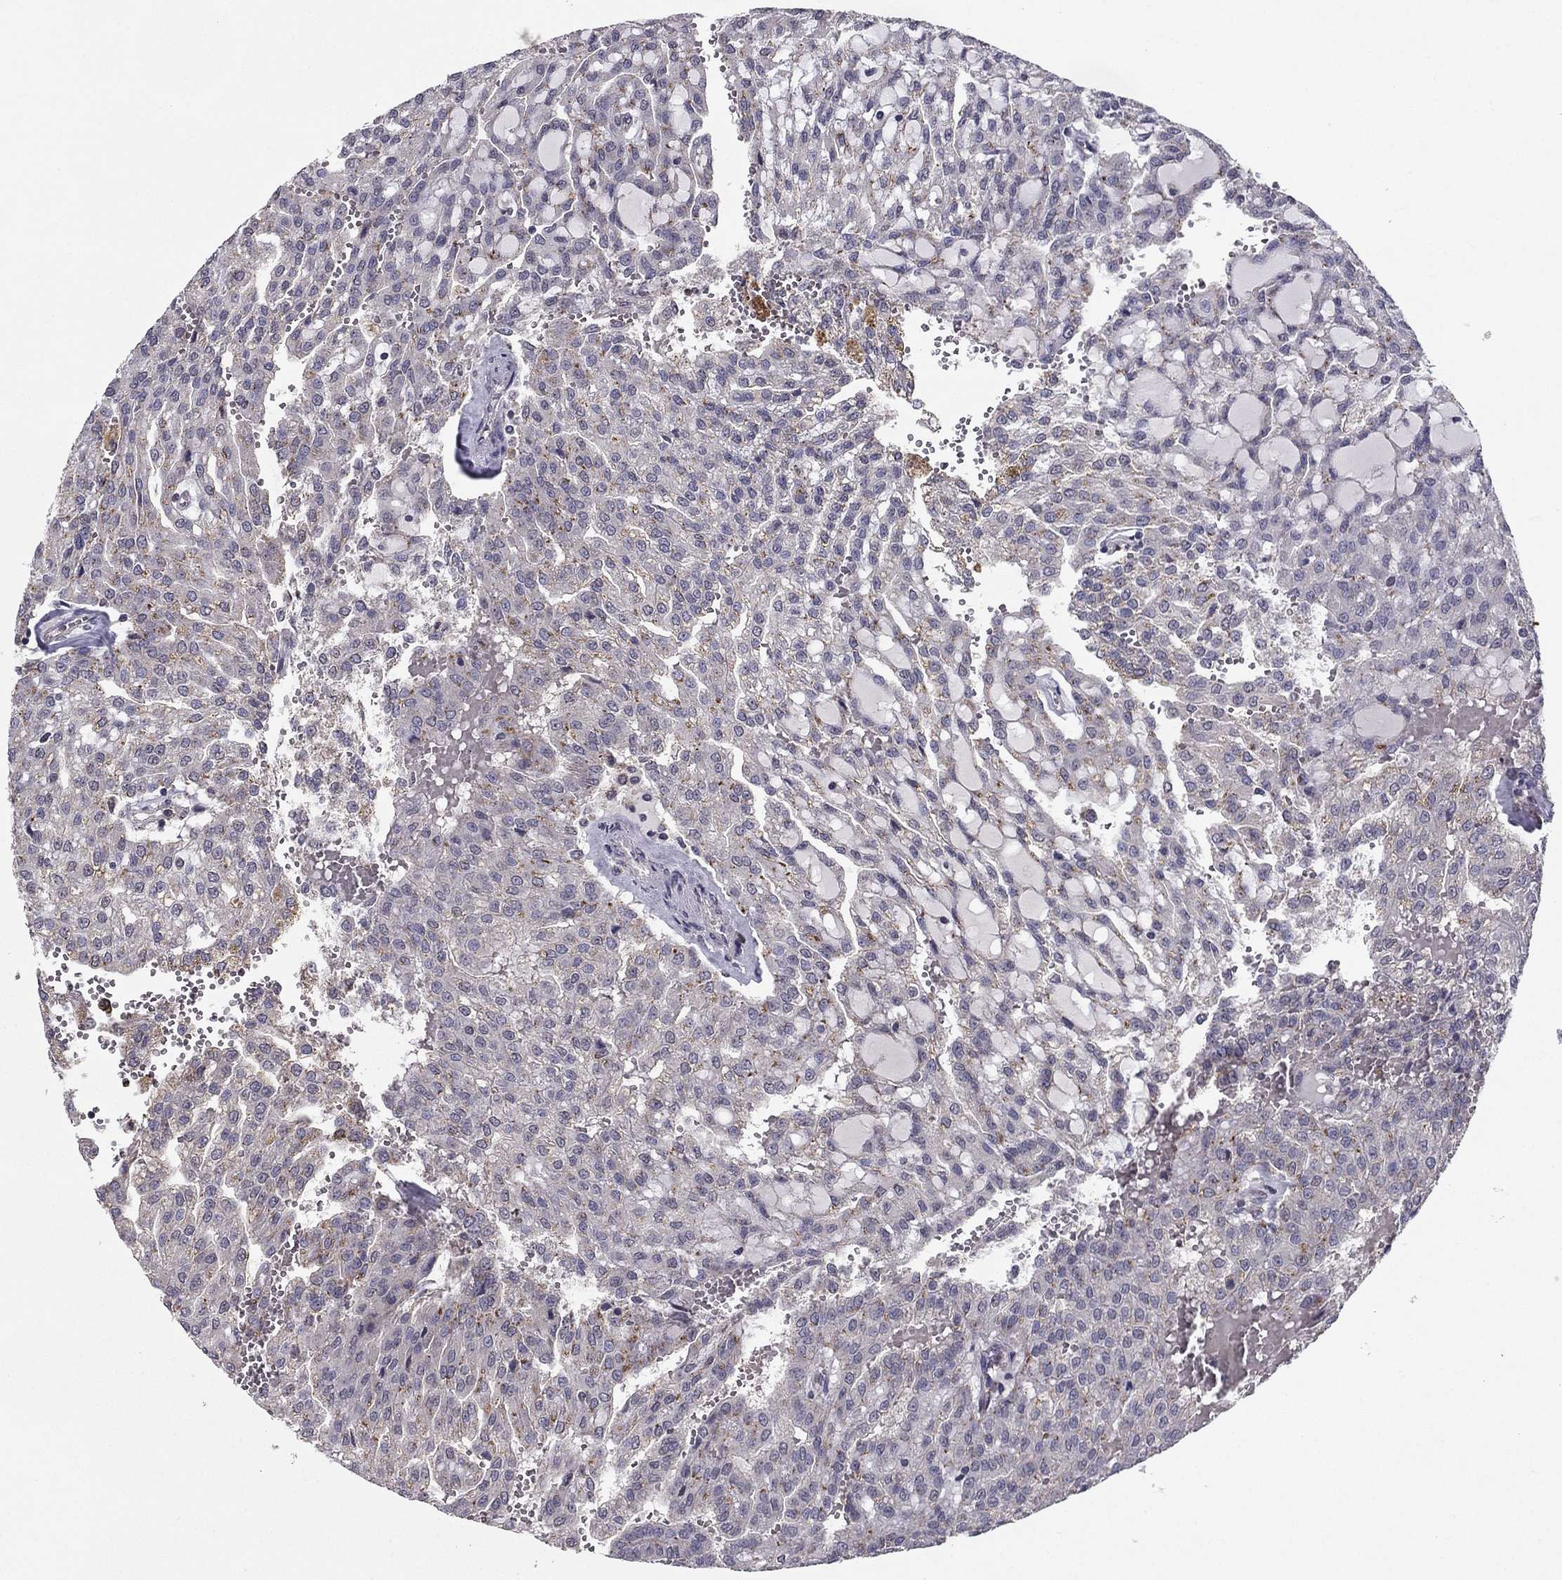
{"staining": {"intensity": "negative", "quantity": "none", "location": "none"}, "tissue": "renal cancer", "cell_type": "Tumor cells", "image_type": "cancer", "snomed": [{"axis": "morphology", "description": "Adenocarcinoma, NOS"}, {"axis": "topography", "description": "Kidney"}], "caption": "The micrograph reveals no staining of tumor cells in adenocarcinoma (renal). (Stains: DAB IHC with hematoxylin counter stain, Microscopy: brightfield microscopy at high magnification).", "gene": "HCN1", "patient": {"sex": "male", "age": 63}}